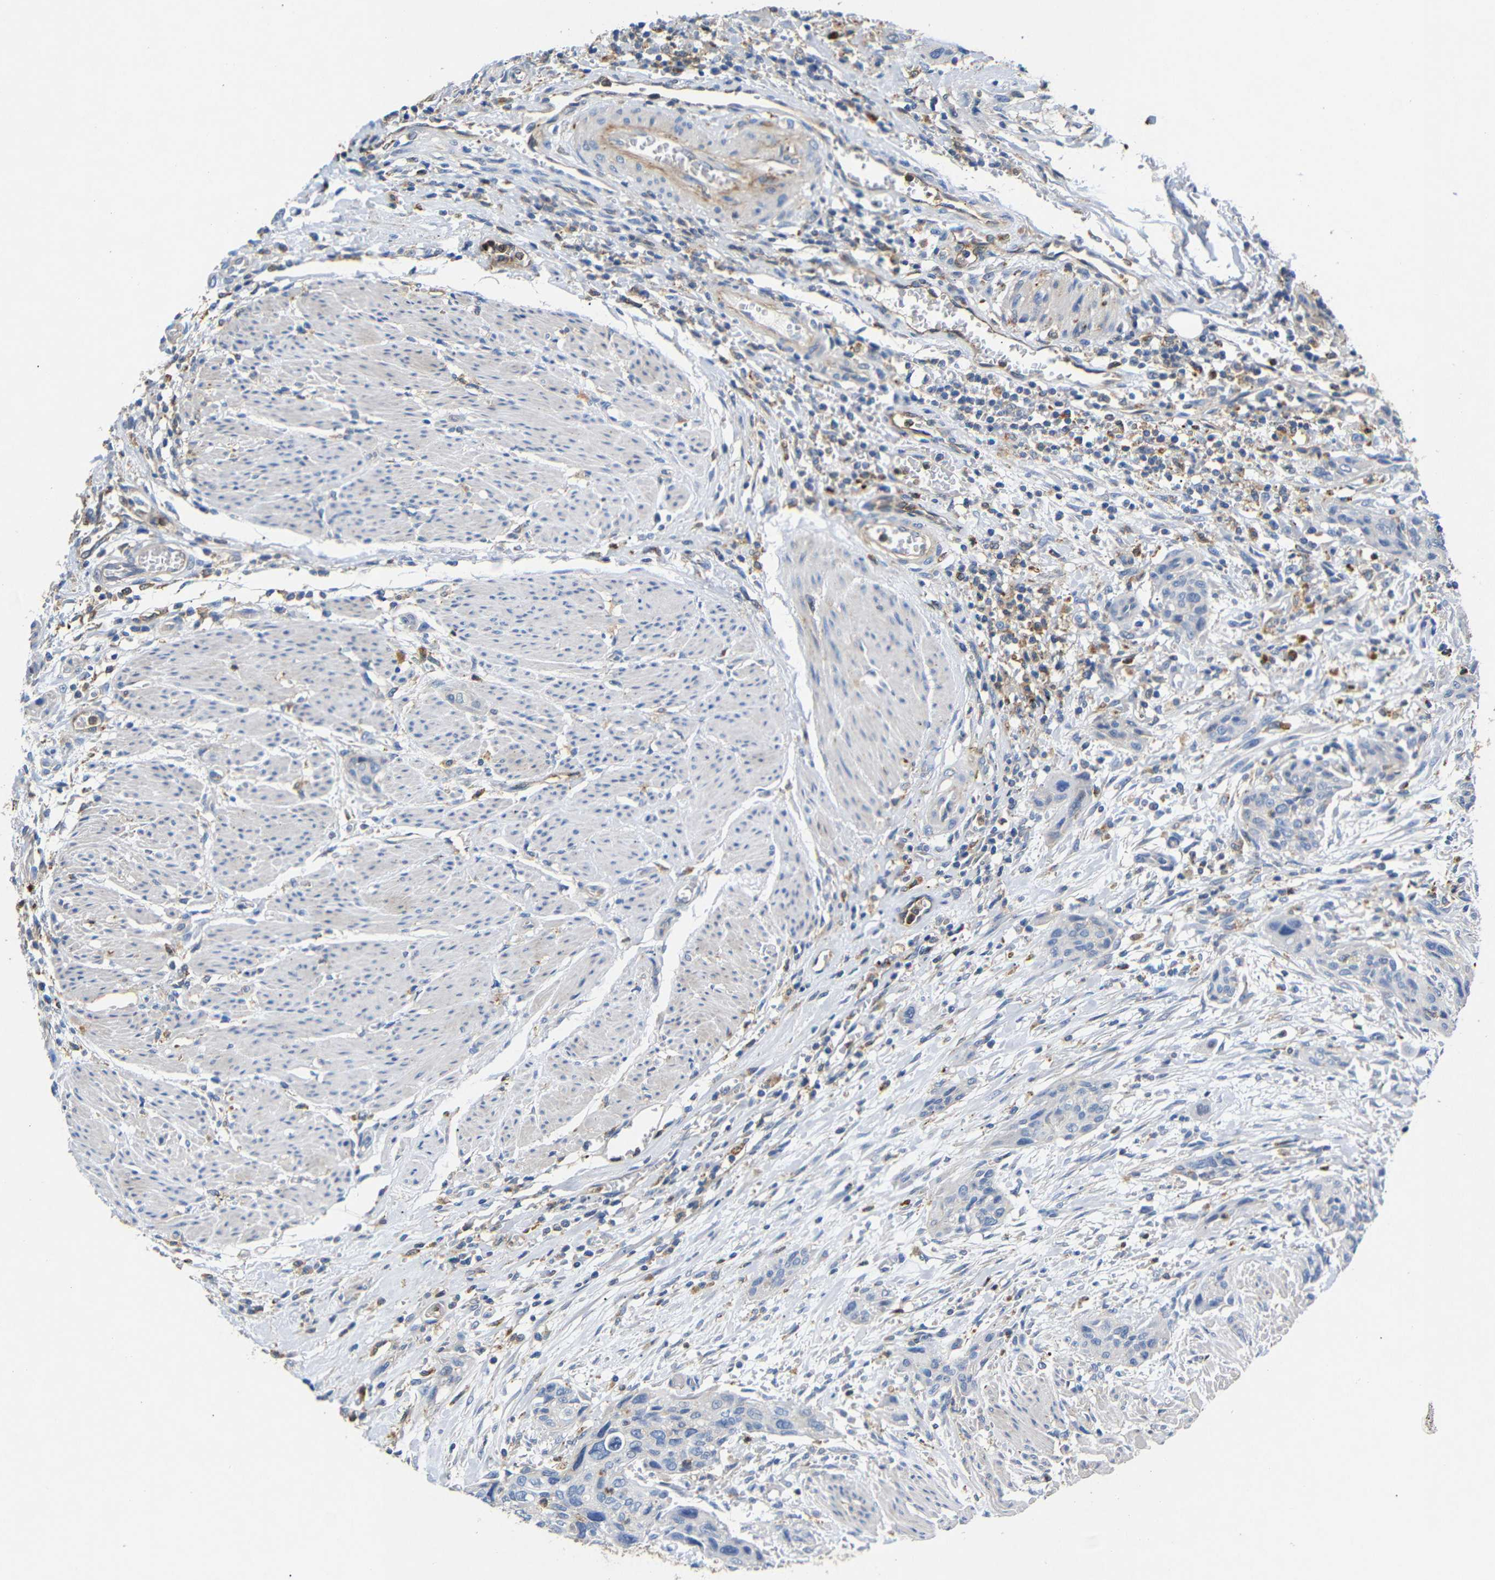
{"staining": {"intensity": "negative", "quantity": "none", "location": "none"}, "tissue": "urothelial cancer", "cell_type": "Tumor cells", "image_type": "cancer", "snomed": [{"axis": "morphology", "description": "Urothelial carcinoma, High grade"}, {"axis": "topography", "description": "Urinary bladder"}], "caption": "This is an immunohistochemistry (IHC) image of human urothelial carcinoma (high-grade). There is no positivity in tumor cells.", "gene": "SDCBP", "patient": {"sex": "male", "age": 35}}